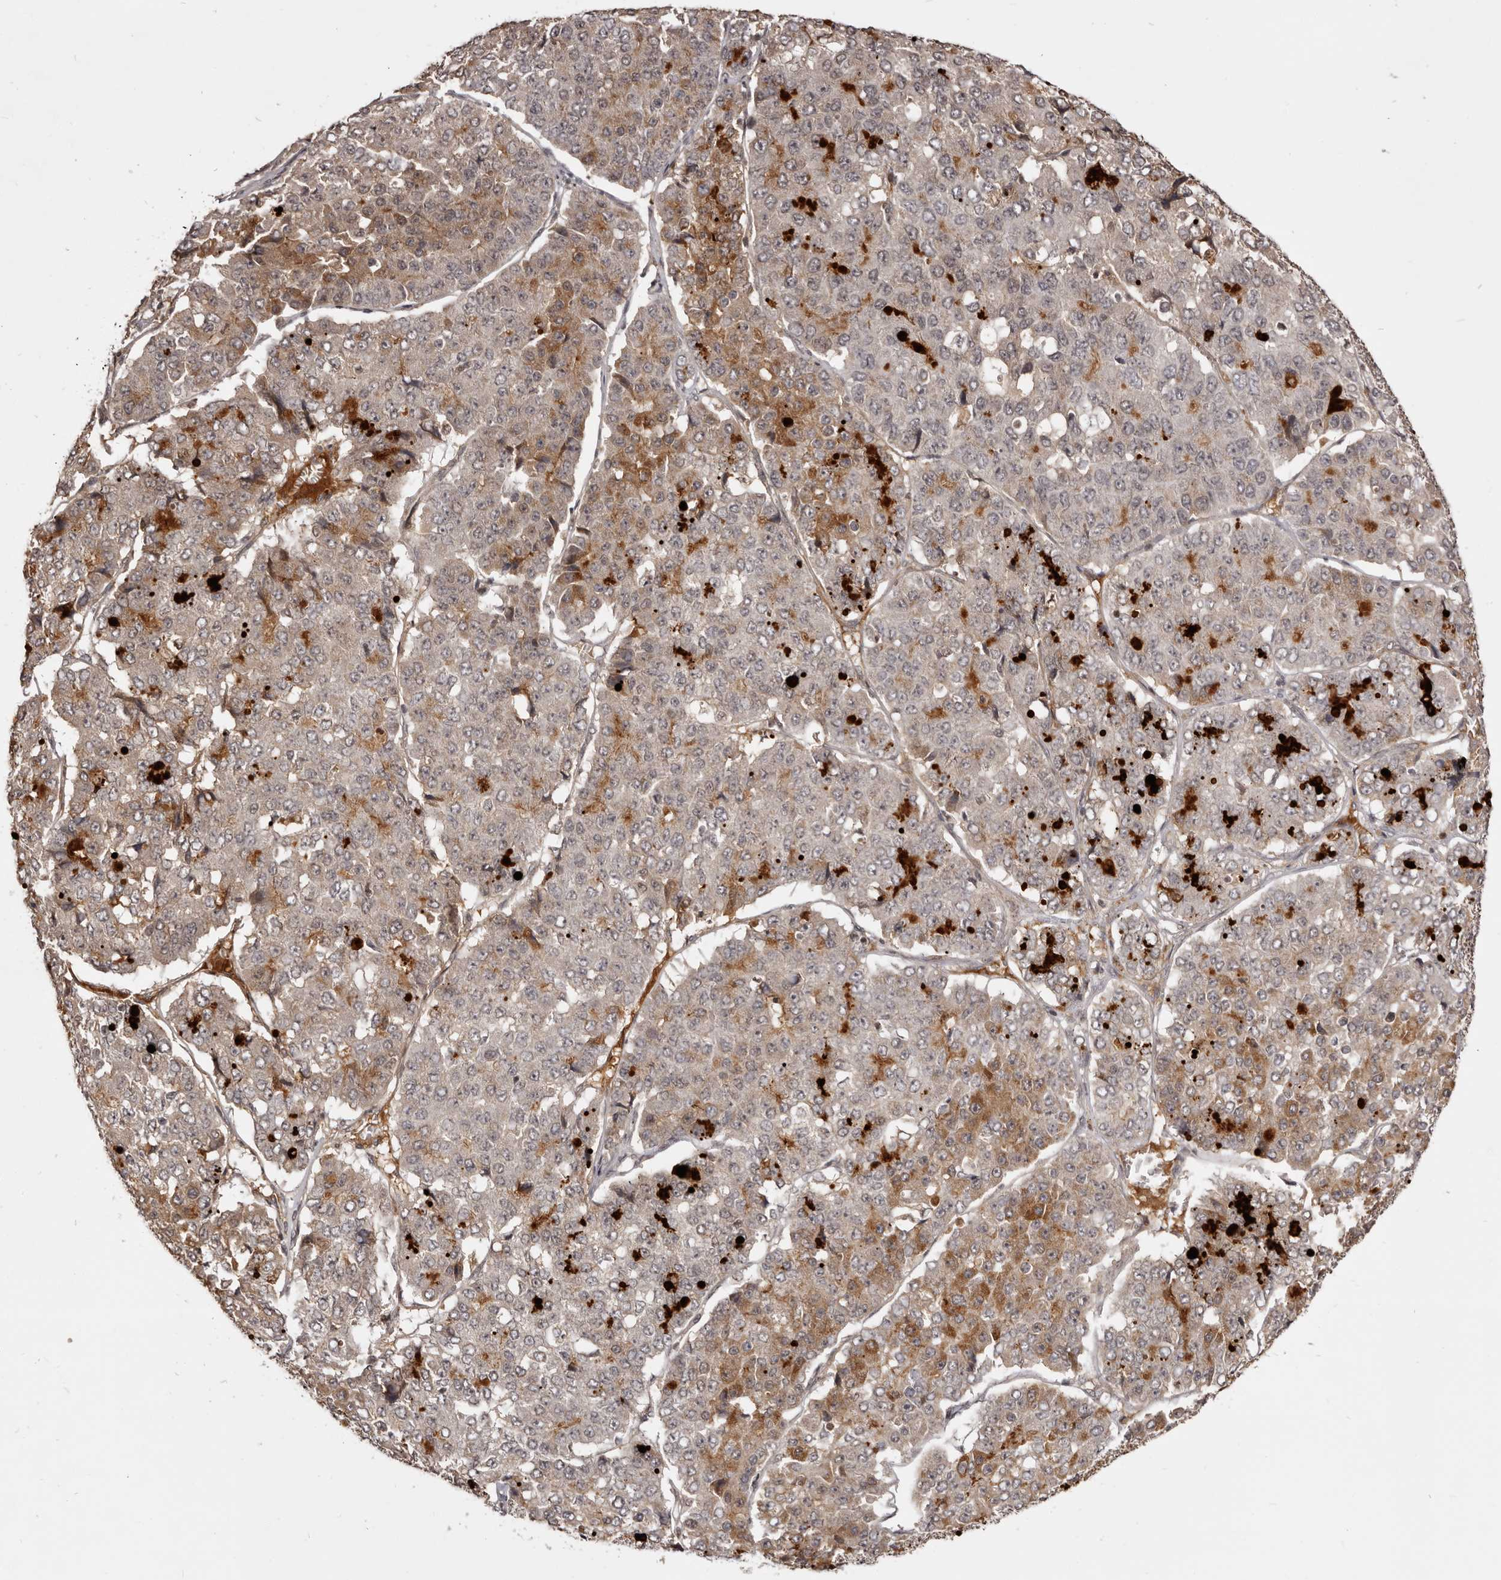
{"staining": {"intensity": "moderate", "quantity": "<25%", "location": "cytoplasmic/membranous"}, "tissue": "pancreatic cancer", "cell_type": "Tumor cells", "image_type": "cancer", "snomed": [{"axis": "morphology", "description": "Adenocarcinoma, NOS"}, {"axis": "topography", "description": "Pancreas"}], "caption": "Immunohistochemical staining of human pancreatic adenocarcinoma reveals low levels of moderate cytoplasmic/membranous protein expression in about <25% of tumor cells.", "gene": "THUMPD1", "patient": {"sex": "male", "age": 50}}